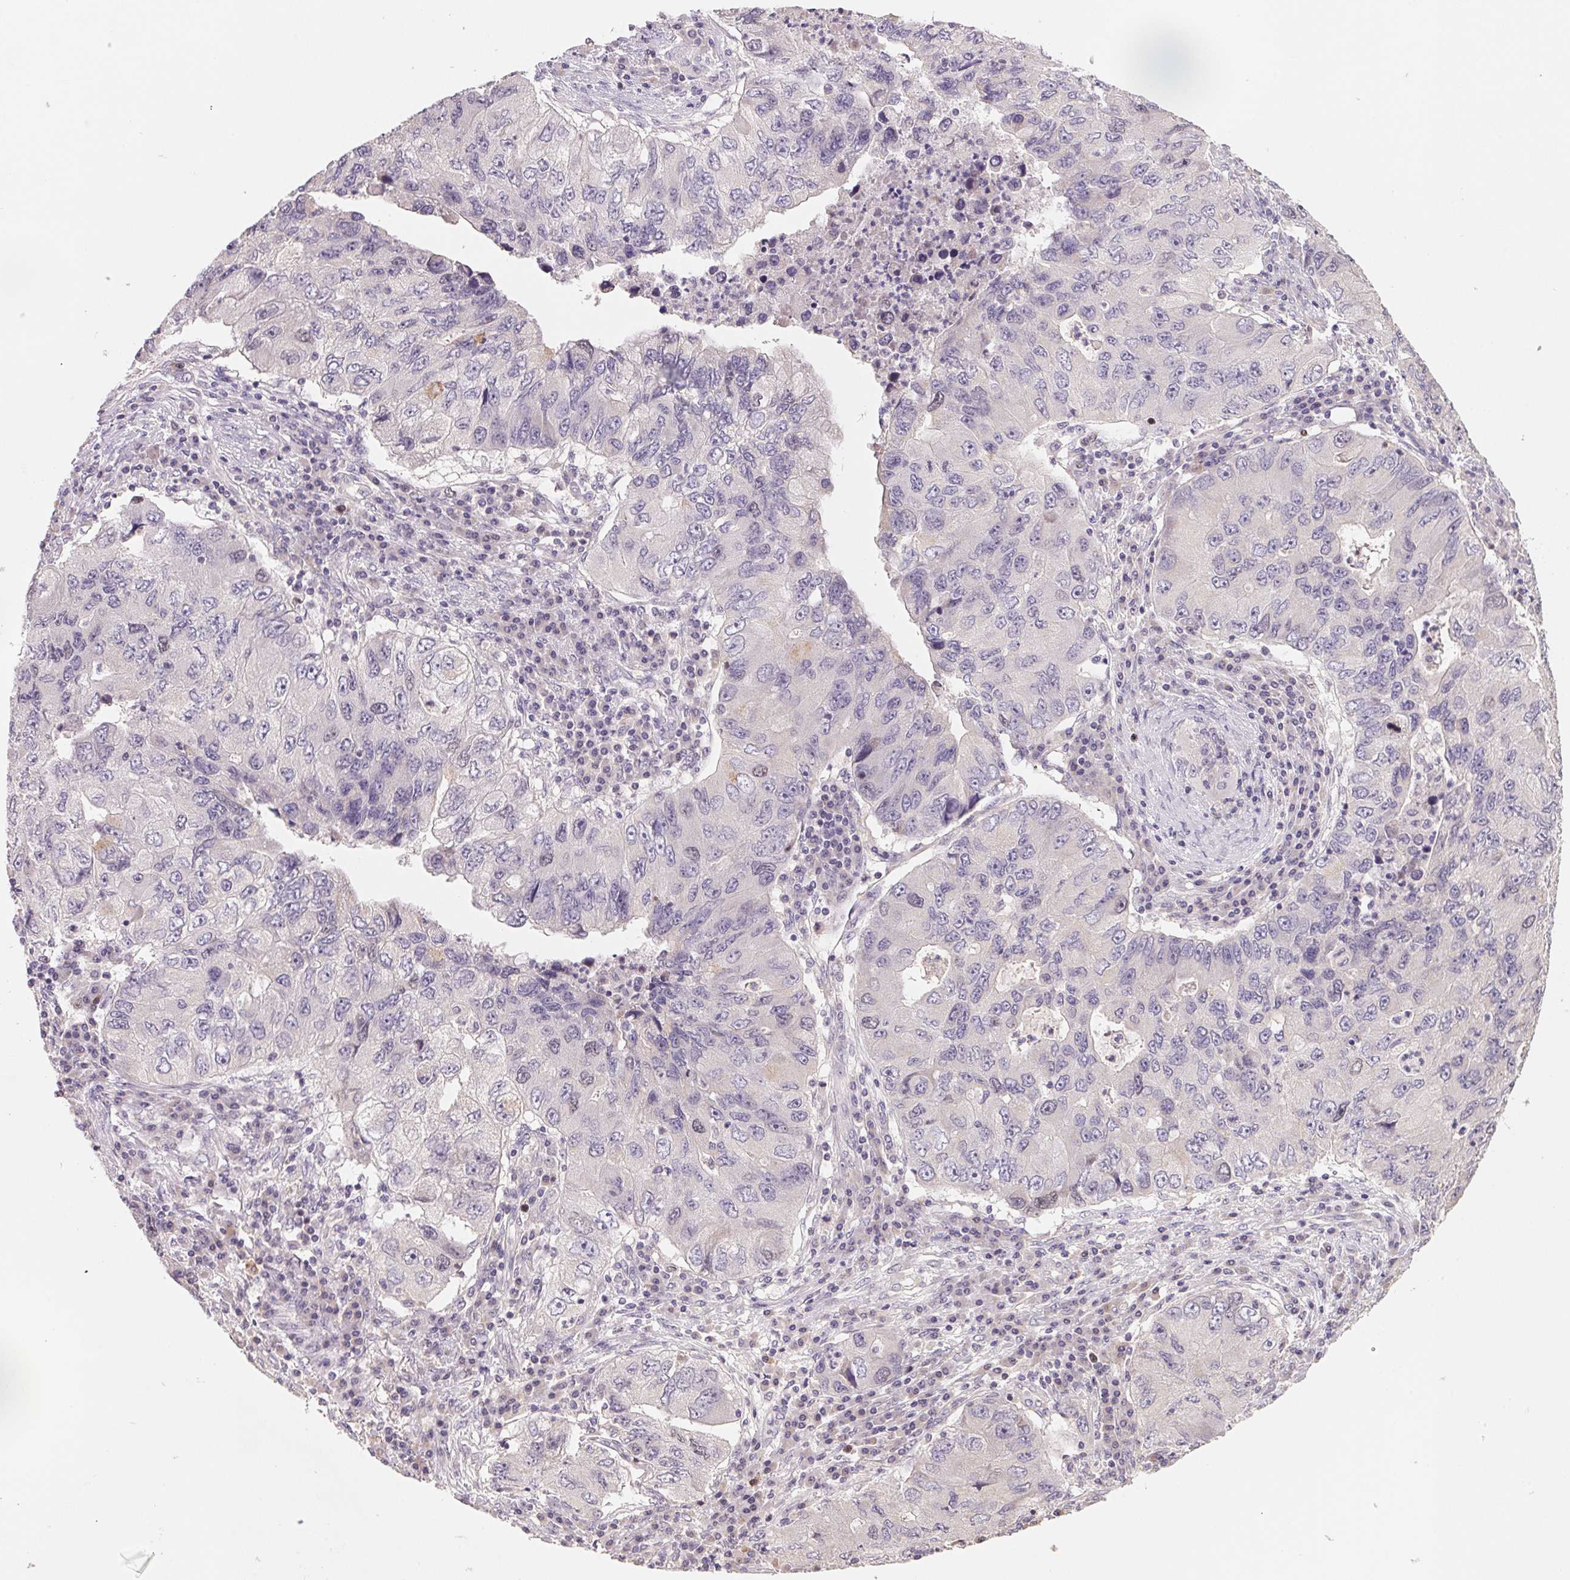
{"staining": {"intensity": "negative", "quantity": "none", "location": "none"}, "tissue": "lung cancer", "cell_type": "Tumor cells", "image_type": "cancer", "snomed": [{"axis": "morphology", "description": "Adenocarcinoma, NOS"}, {"axis": "morphology", "description": "Adenocarcinoma, metastatic, NOS"}, {"axis": "topography", "description": "Lymph node"}, {"axis": "topography", "description": "Lung"}], "caption": "High magnification brightfield microscopy of lung metastatic adenocarcinoma stained with DAB (brown) and counterstained with hematoxylin (blue): tumor cells show no significant positivity.", "gene": "KIFC1", "patient": {"sex": "female", "age": 54}}